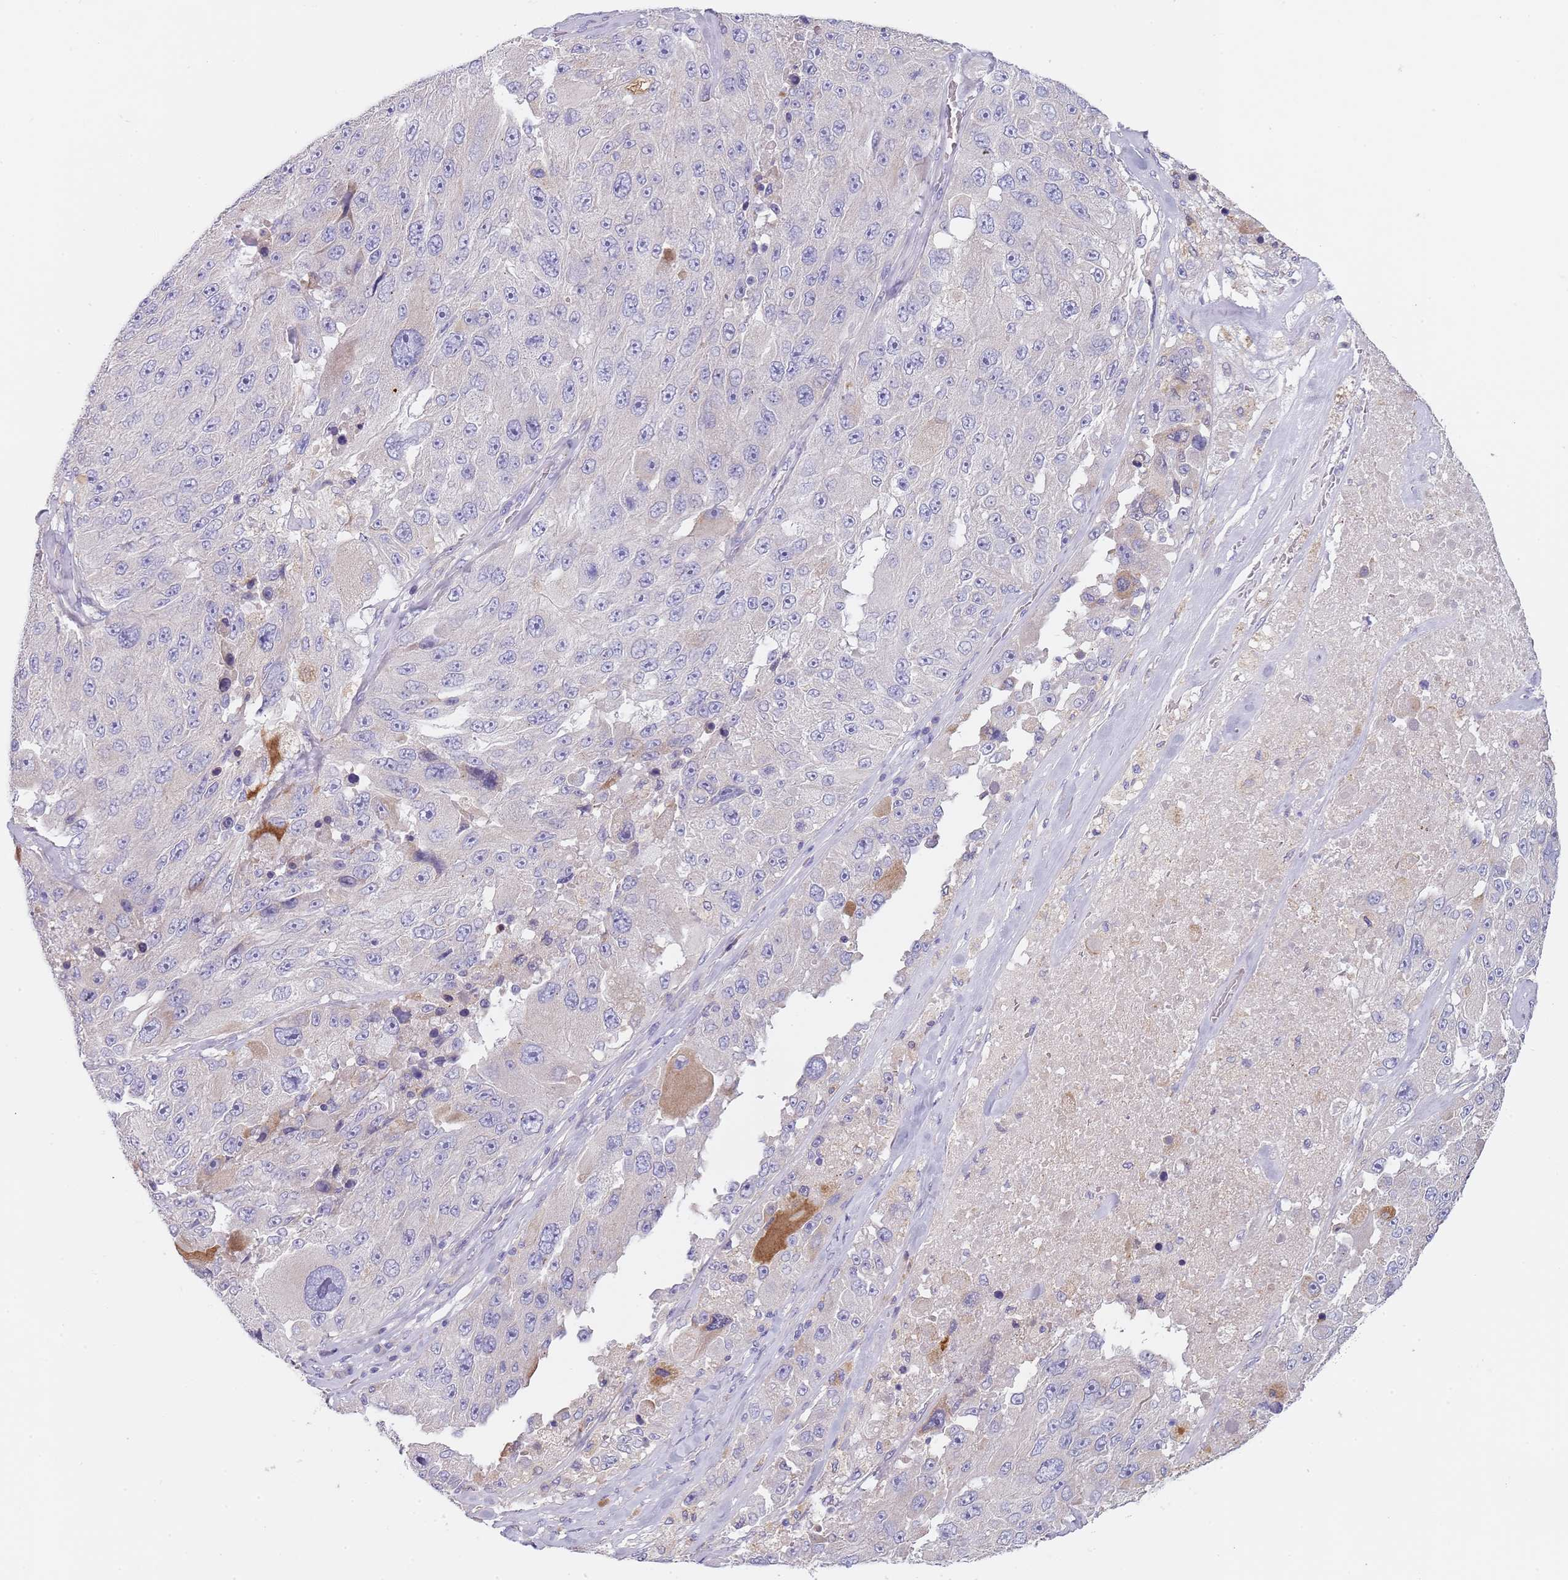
{"staining": {"intensity": "negative", "quantity": "none", "location": "none"}, "tissue": "melanoma", "cell_type": "Tumor cells", "image_type": "cancer", "snomed": [{"axis": "morphology", "description": "Malignant melanoma, Metastatic site"}, {"axis": "topography", "description": "Lymph node"}], "caption": "Human melanoma stained for a protein using immunohistochemistry shows no staining in tumor cells.", "gene": "MAN1C1", "patient": {"sex": "male", "age": 62}}